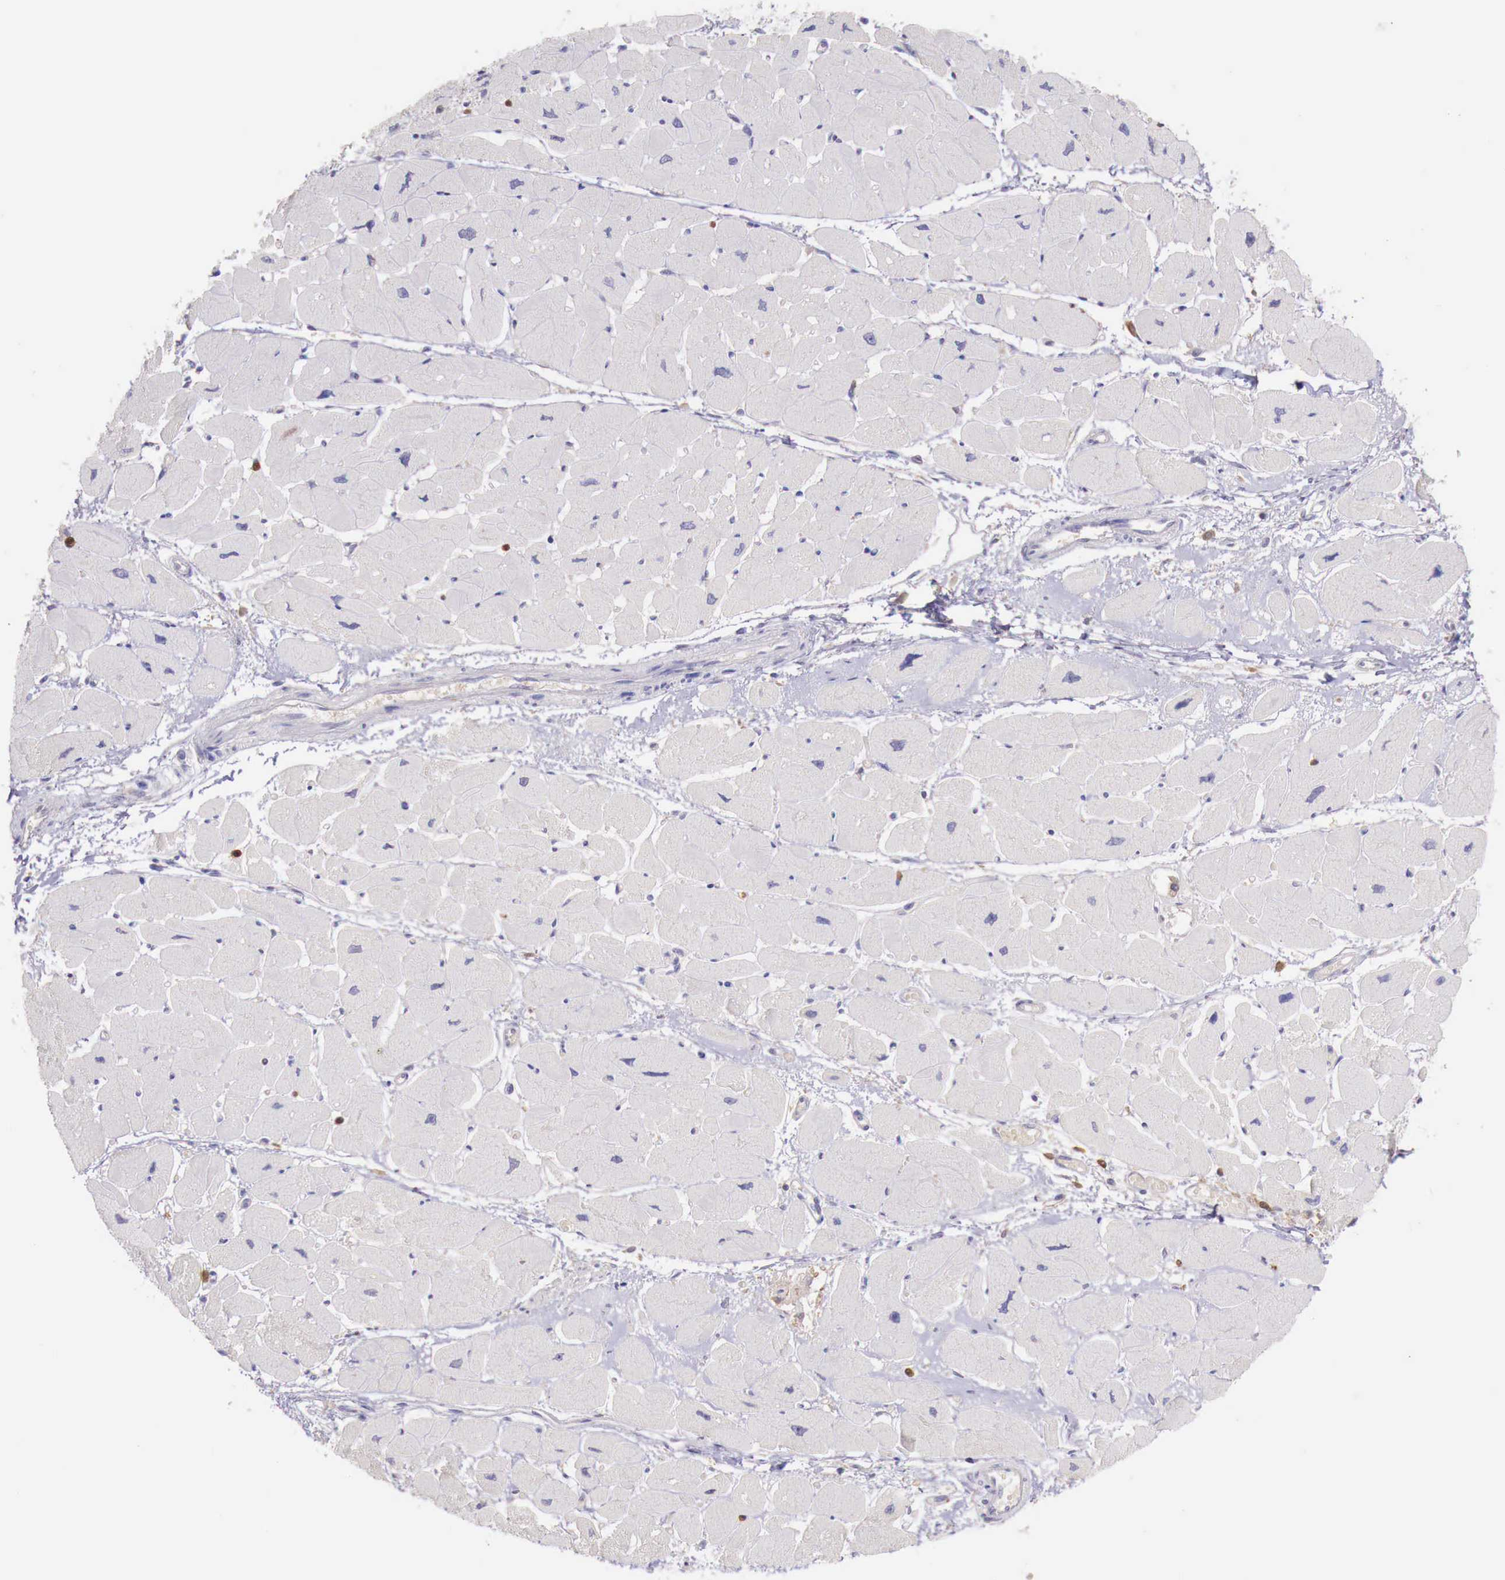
{"staining": {"intensity": "negative", "quantity": "none", "location": "none"}, "tissue": "heart muscle", "cell_type": "Cardiomyocytes", "image_type": "normal", "snomed": [{"axis": "morphology", "description": "Normal tissue, NOS"}, {"axis": "topography", "description": "Heart"}], "caption": "A high-resolution image shows immunohistochemistry (IHC) staining of unremarkable heart muscle, which shows no significant expression in cardiomyocytes.", "gene": "GAB2", "patient": {"sex": "female", "age": 54}}